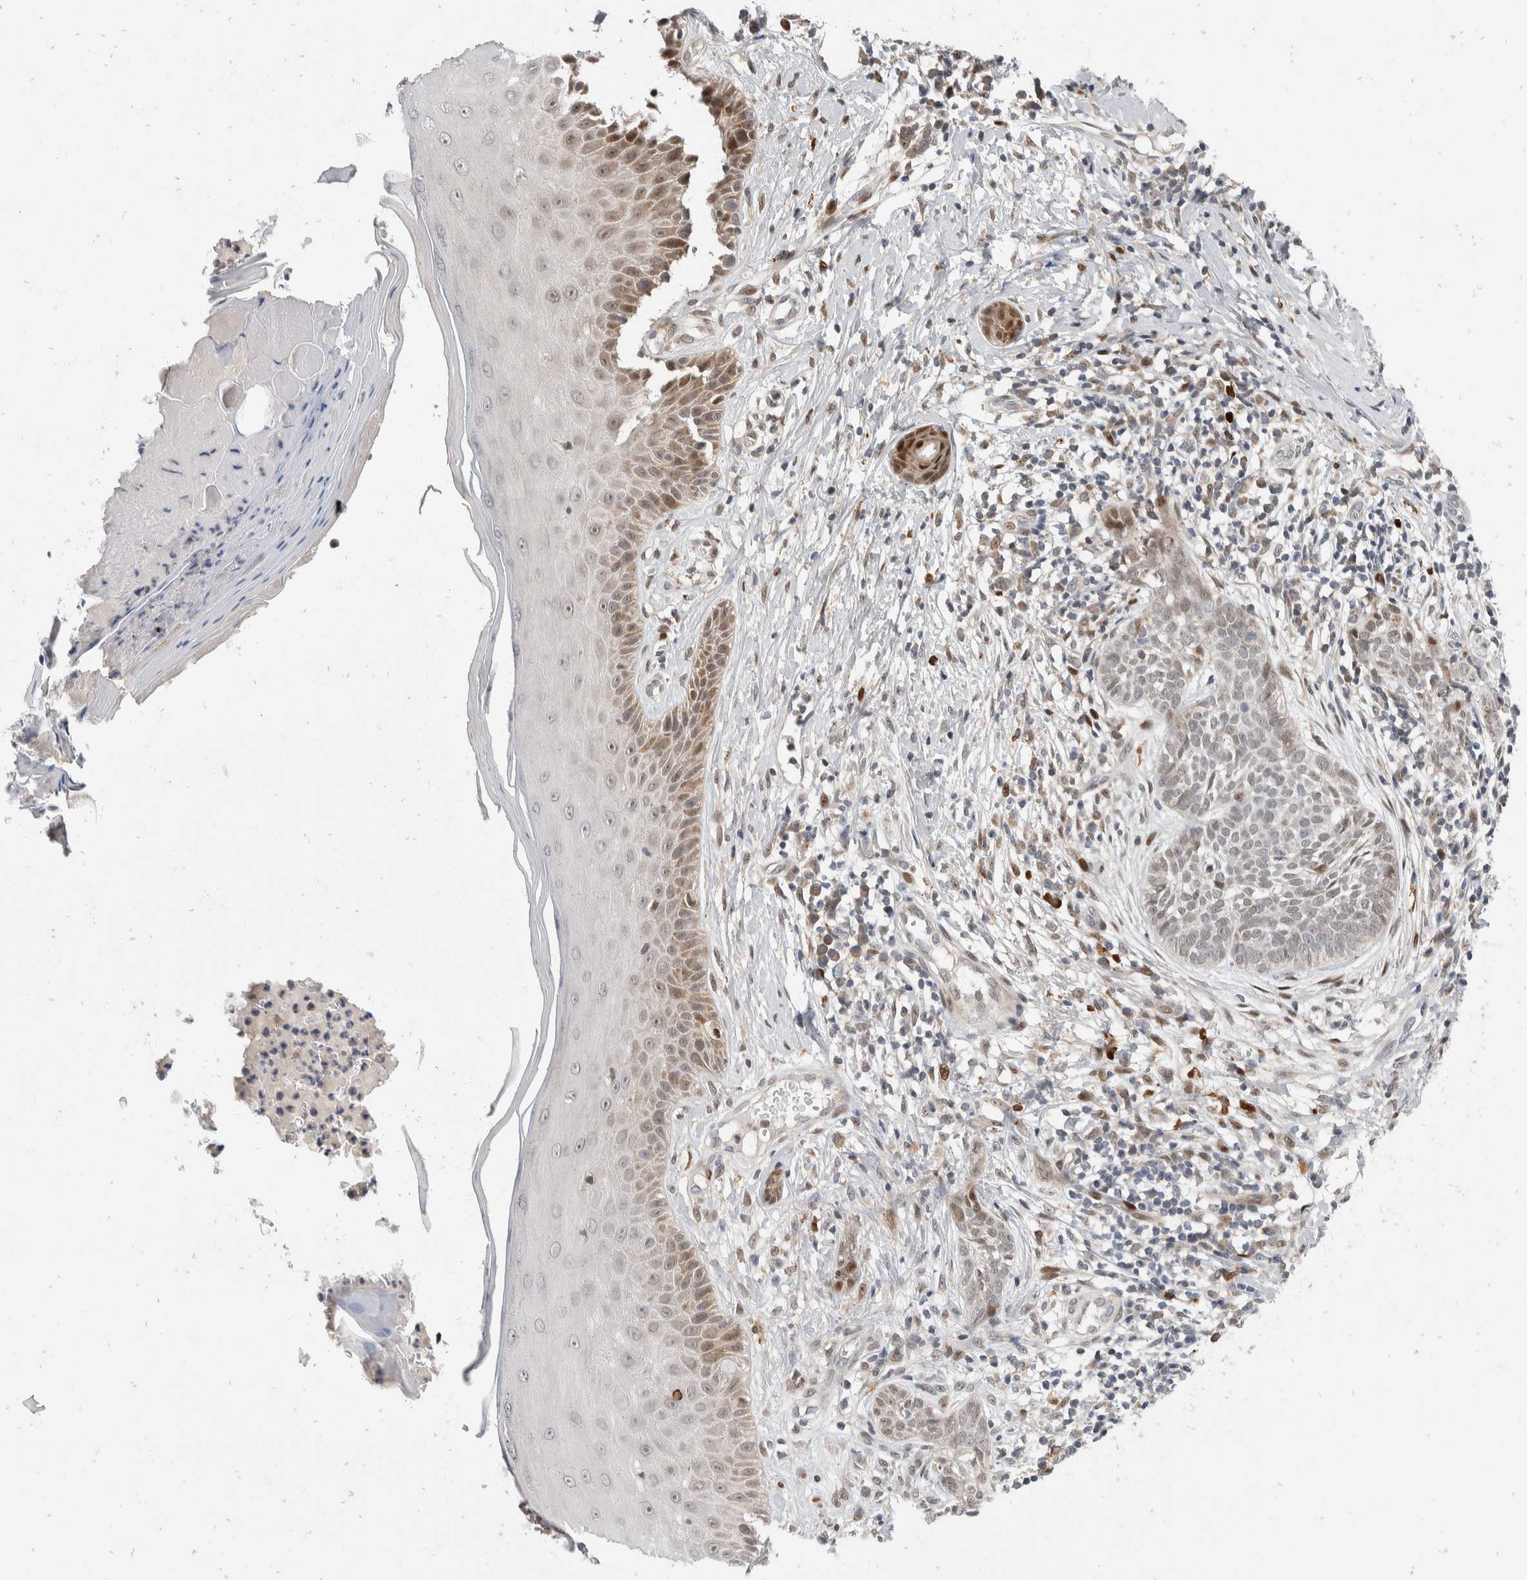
{"staining": {"intensity": "weak", "quantity": "<25%", "location": "nuclear"}, "tissue": "skin cancer", "cell_type": "Tumor cells", "image_type": "cancer", "snomed": [{"axis": "morphology", "description": "Normal tissue, NOS"}, {"axis": "morphology", "description": "Basal cell carcinoma"}, {"axis": "topography", "description": "Skin"}], "caption": "Immunohistochemistry (IHC) image of neoplastic tissue: basal cell carcinoma (skin) stained with DAB (3,3'-diaminobenzidine) displays no significant protein positivity in tumor cells. Nuclei are stained in blue.", "gene": "ZNF703", "patient": {"sex": "male", "age": 67}}